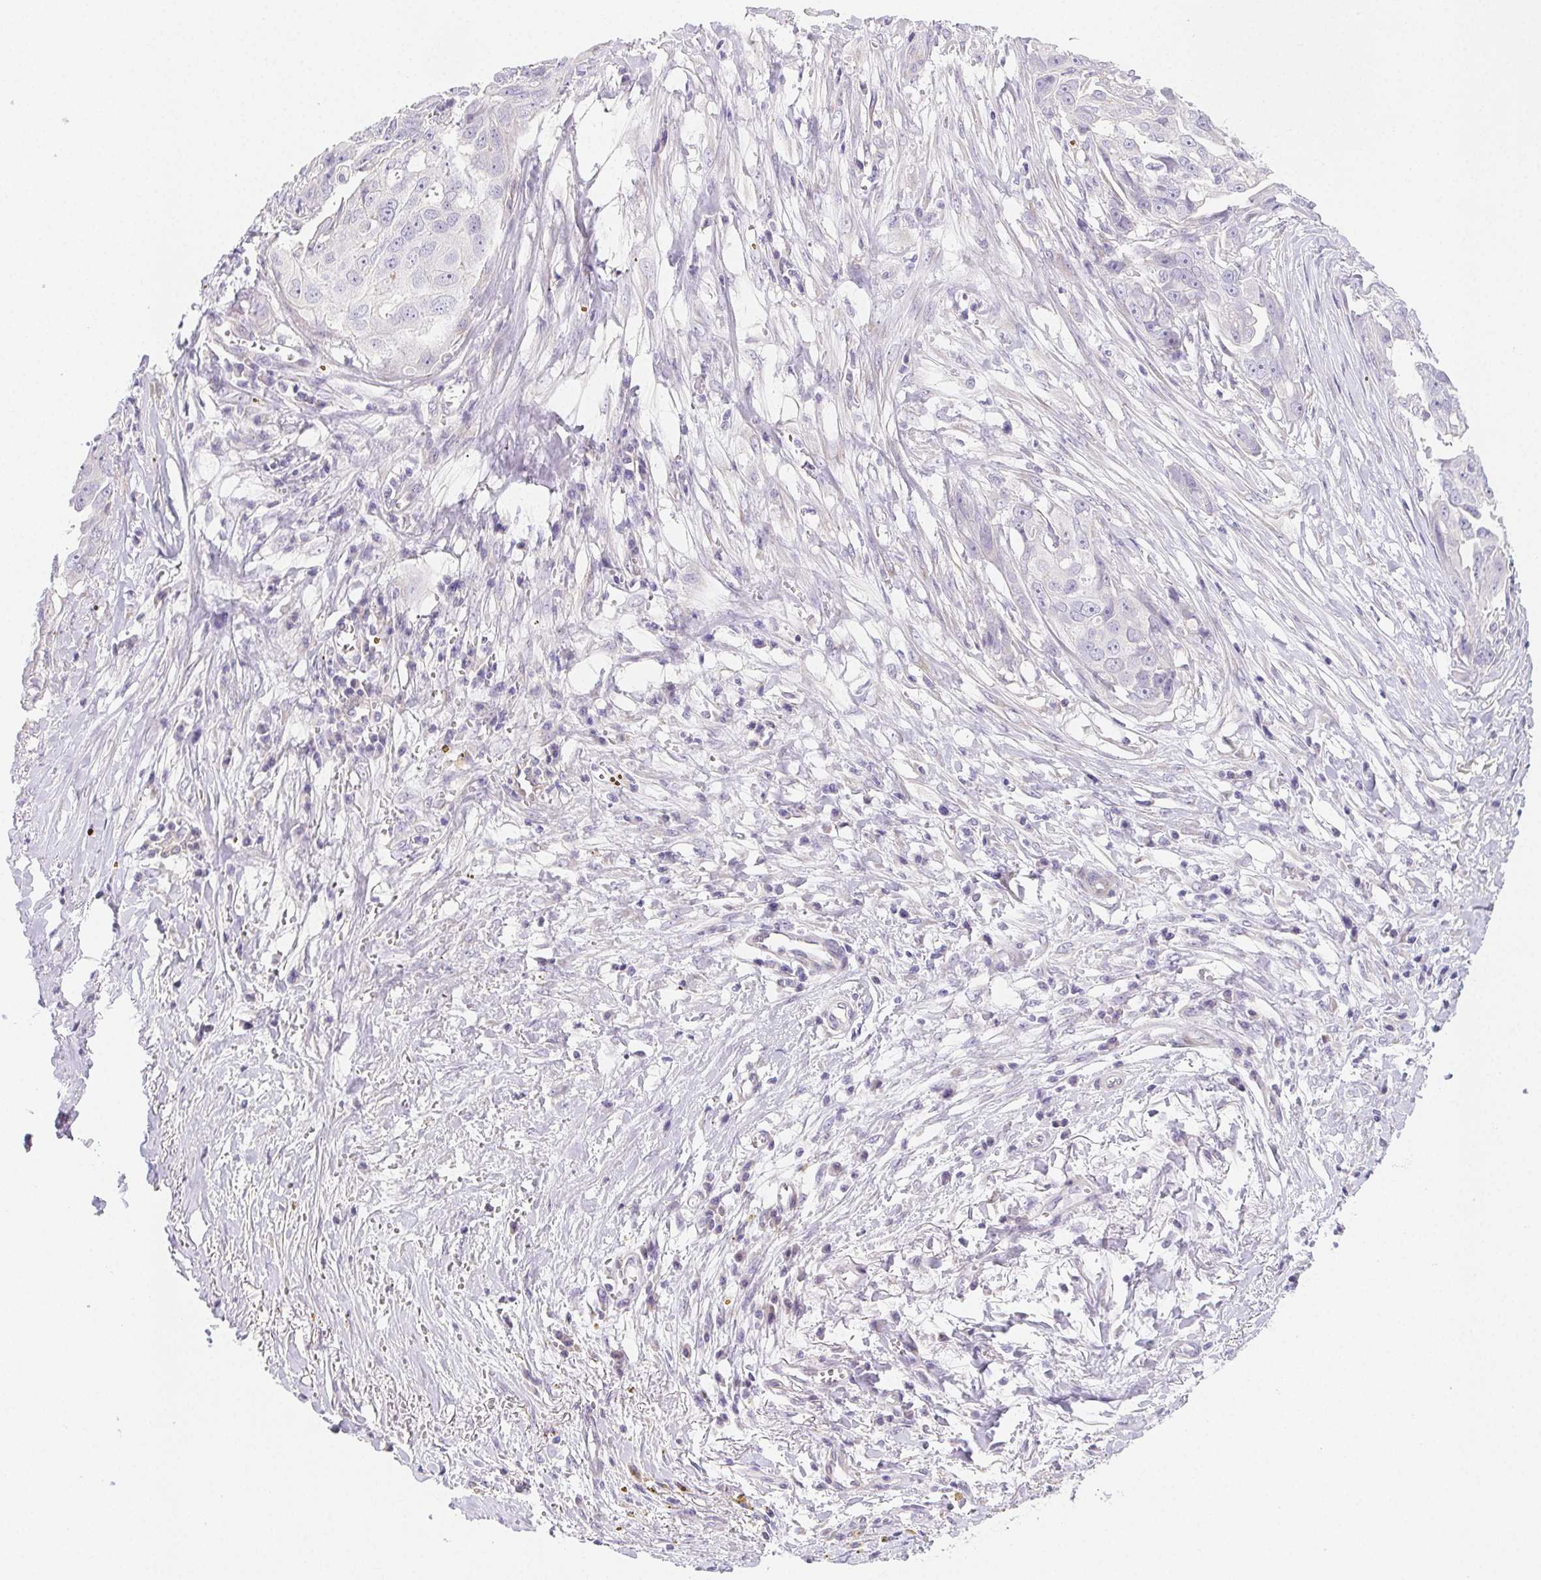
{"staining": {"intensity": "negative", "quantity": "none", "location": "none"}, "tissue": "ovarian cancer", "cell_type": "Tumor cells", "image_type": "cancer", "snomed": [{"axis": "morphology", "description": "Carcinoma, endometroid"}, {"axis": "topography", "description": "Ovary"}], "caption": "A high-resolution photomicrograph shows IHC staining of ovarian cancer (endometroid carcinoma), which displays no significant staining in tumor cells. (Brightfield microscopy of DAB immunohistochemistry (IHC) at high magnification).", "gene": "ZBBX", "patient": {"sex": "female", "age": 70}}